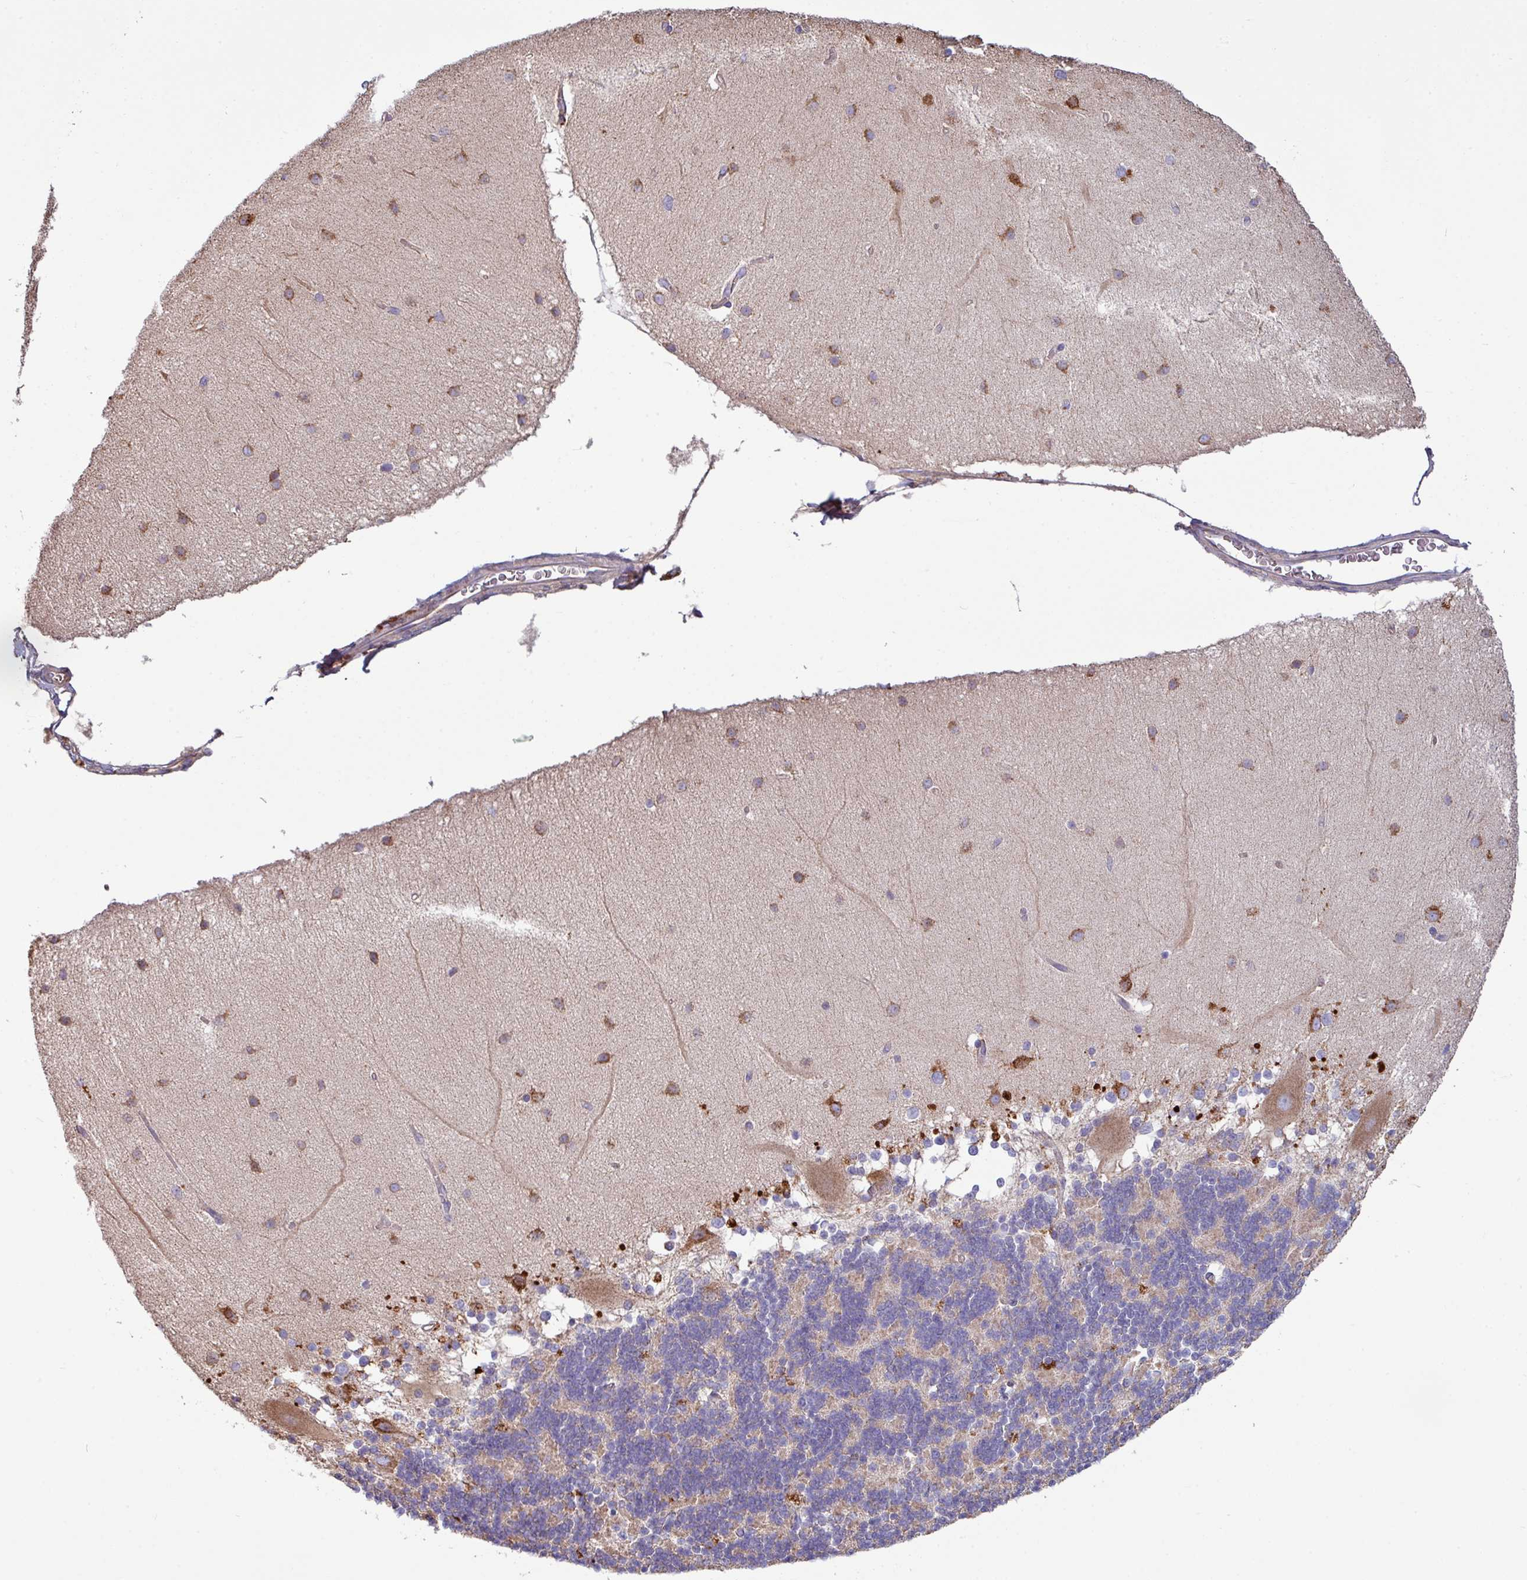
{"staining": {"intensity": "moderate", "quantity": "25%-75%", "location": "cytoplasmic/membranous"}, "tissue": "cerebellum", "cell_type": "Cells in granular layer", "image_type": "normal", "snomed": [{"axis": "morphology", "description": "Normal tissue, NOS"}, {"axis": "topography", "description": "Cerebellum"}], "caption": "Immunohistochemical staining of benign human cerebellum exhibits moderate cytoplasmic/membranous protein staining in about 25%-75% of cells in granular layer. (DAB IHC, brown staining for protein, blue staining for nuclei).", "gene": "PPM1J", "patient": {"sex": "female", "age": 54}}